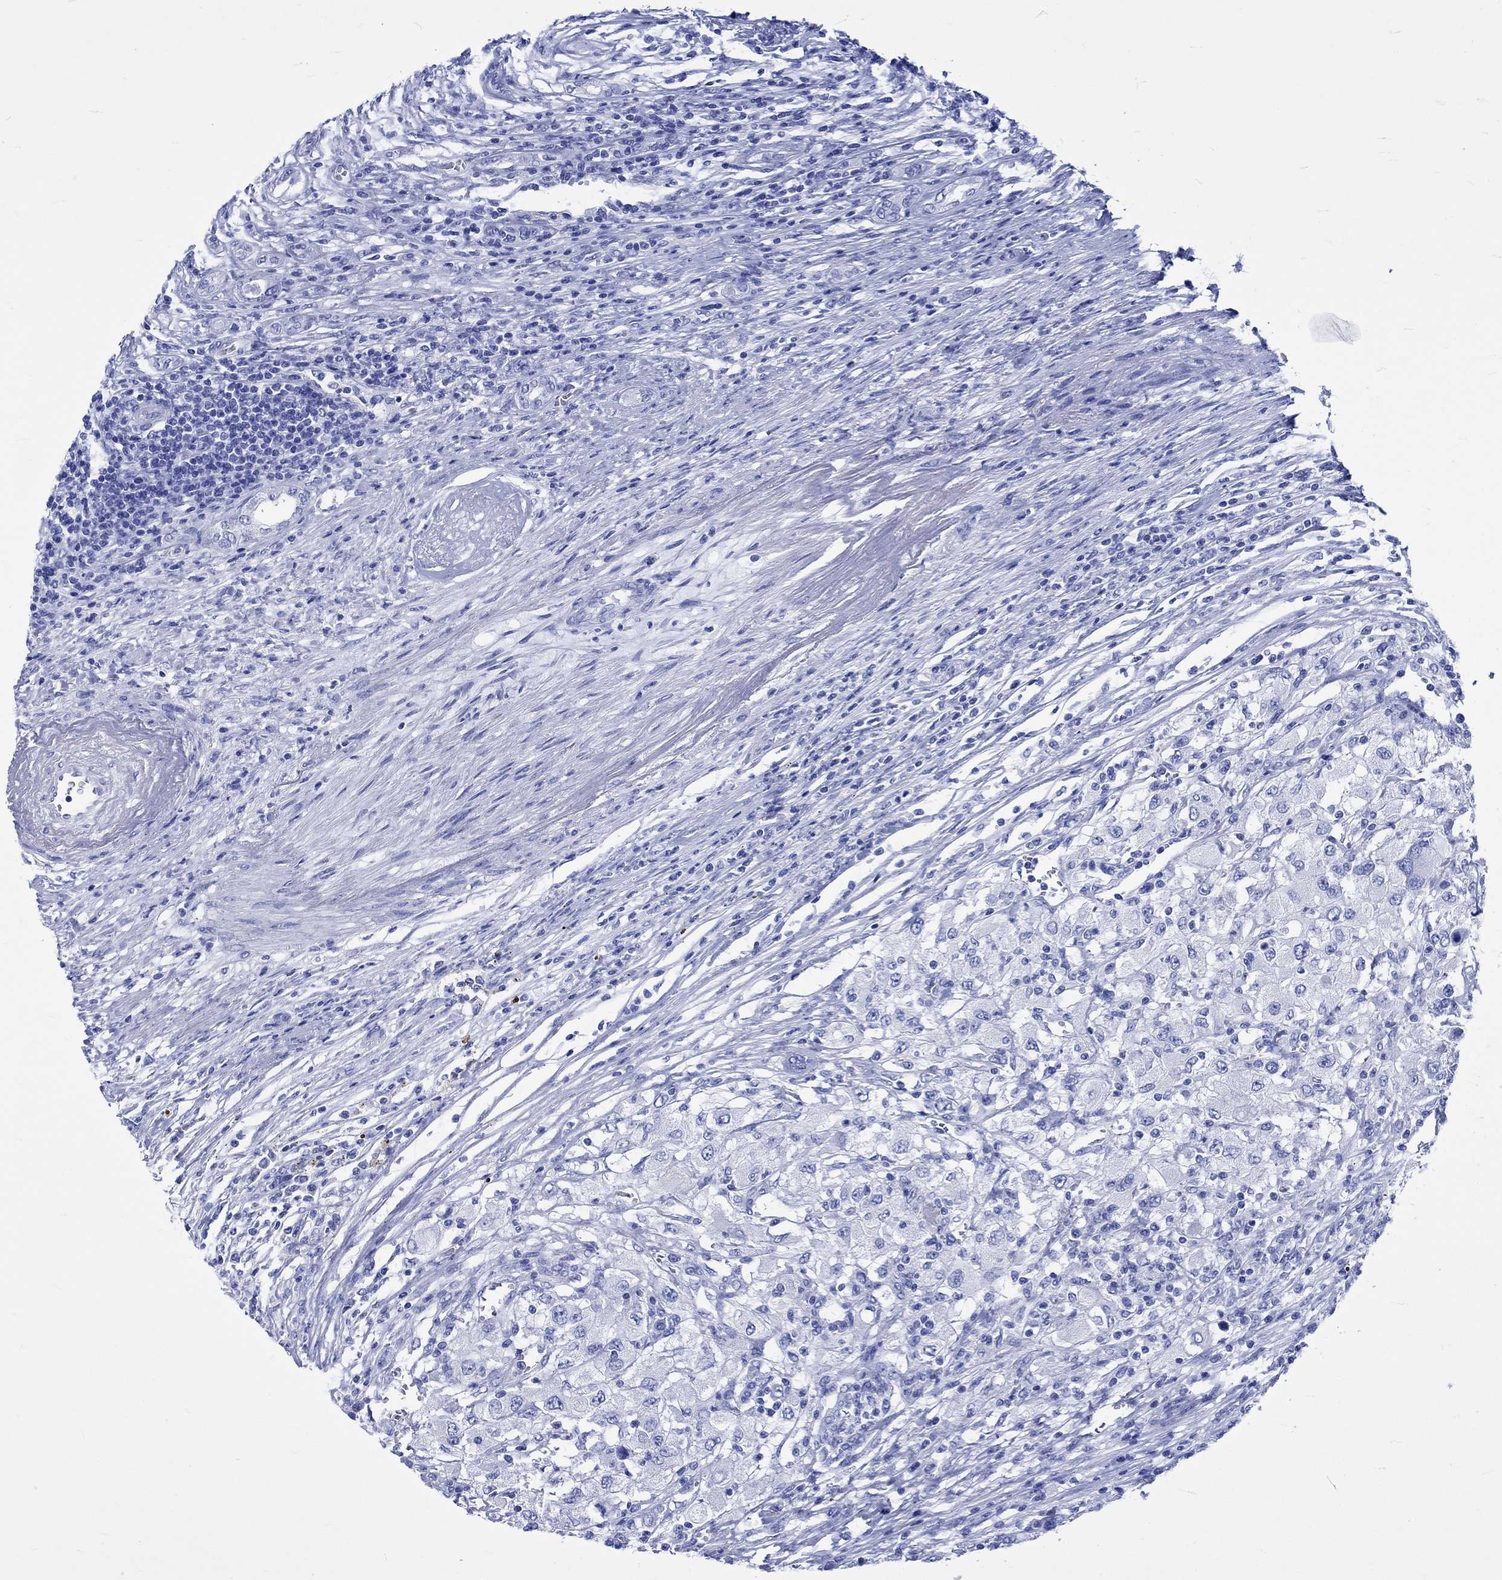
{"staining": {"intensity": "negative", "quantity": "none", "location": "none"}, "tissue": "renal cancer", "cell_type": "Tumor cells", "image_type": "cancer", "snomed": [{"axis": "morphology", "description": "Adenocarcinoma, NOS"}, {"axis": "topography", "description": "Kidney"}], "caption": "The IHC photomicrograph has no significant expression in tumor cells of renal cancer tissue.", "gene": "KLHL33", "patient": {"sex": "female", "age": 67}}